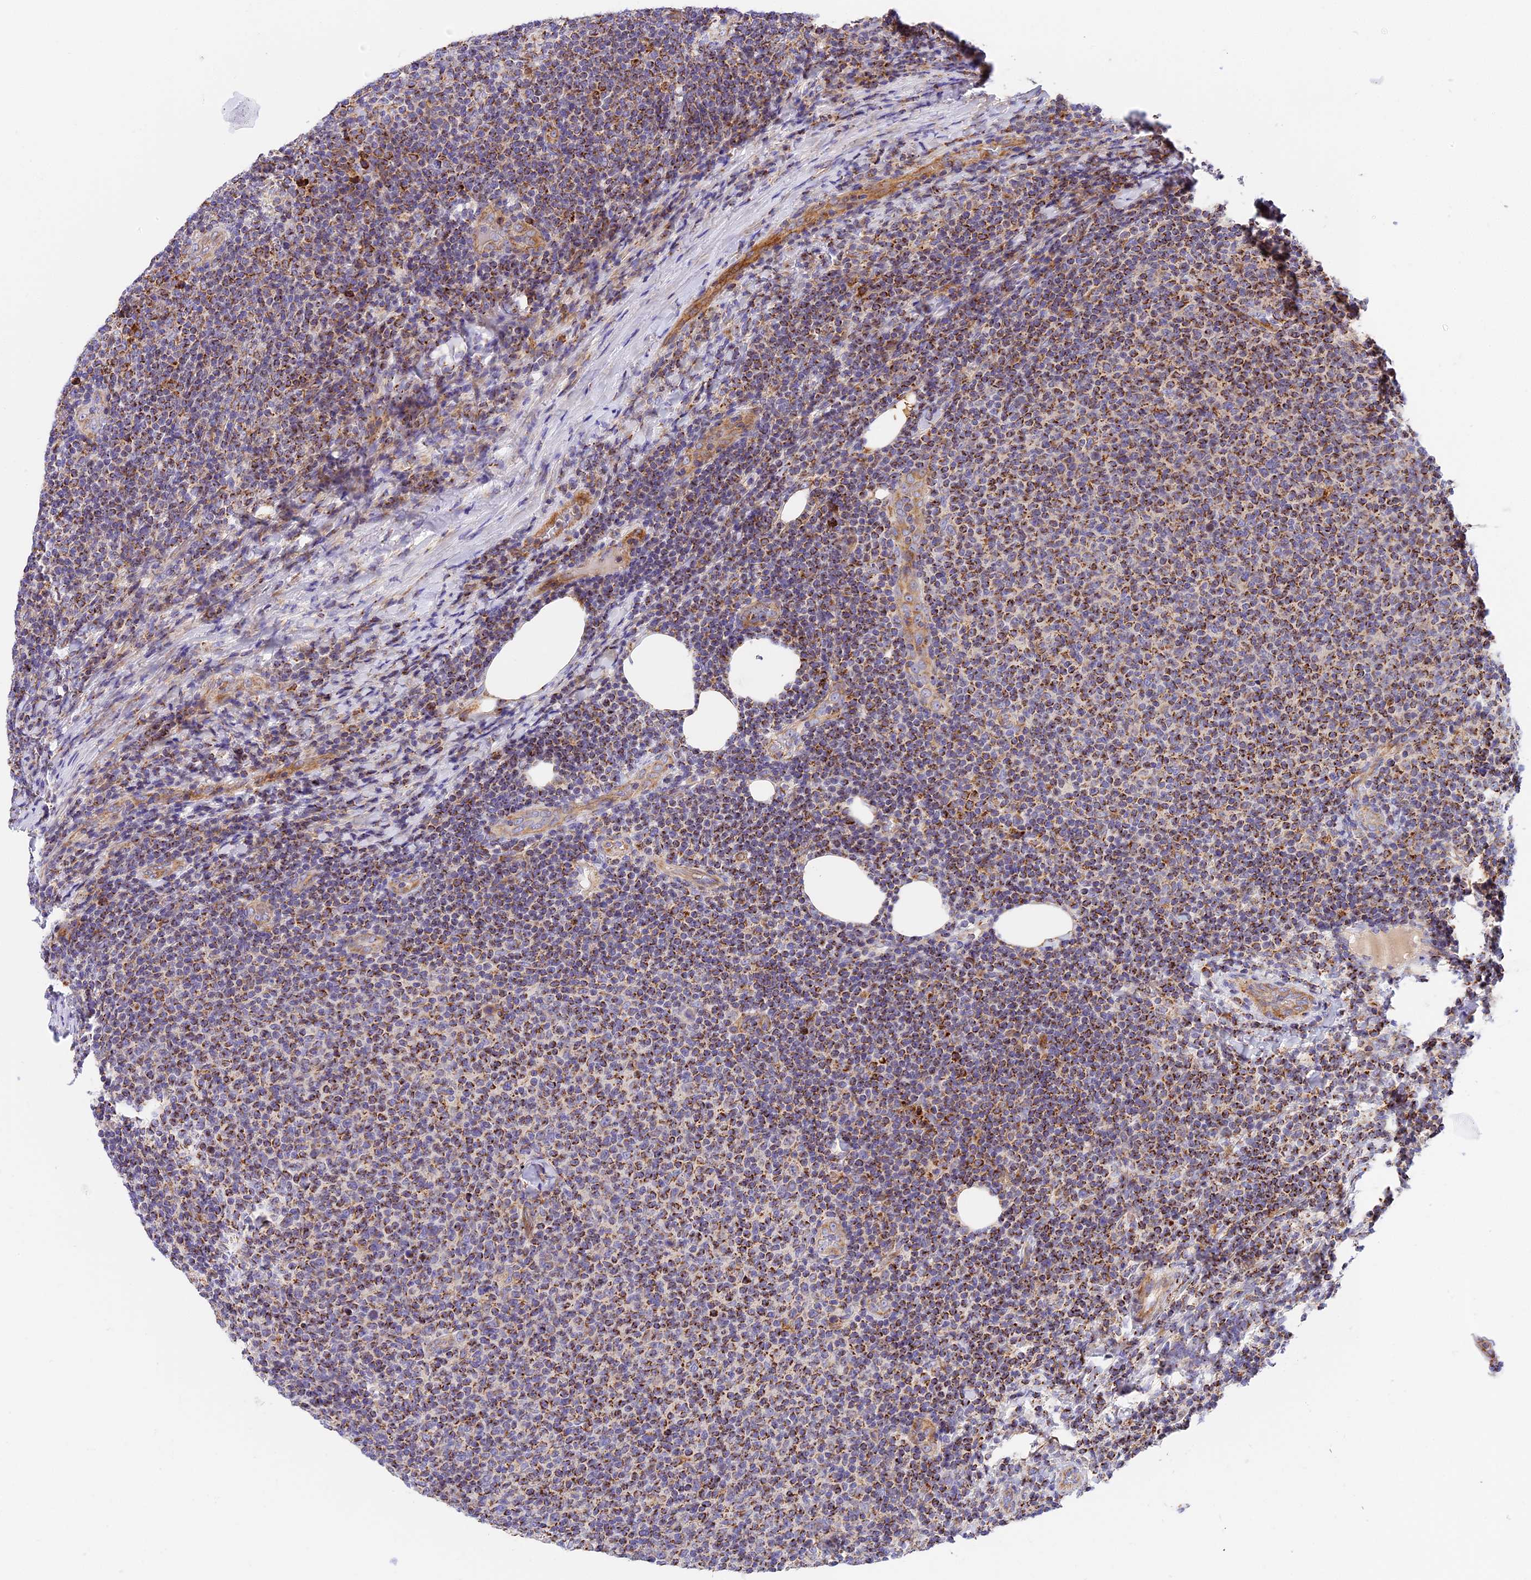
{"staining": {"intensity": "moderate", "quantity": ">75%", "location": "cytoplasmic/membranous"}, "tissue": "lymphoma", "cell_type": "Tumor cells", "image_type": "cancer", "snomed": [{"axis": "morphology", "description": "Malignant lymphoma, non-Hodgkin's type, Low grade"}, {"axis": "topography", "description": "Lymph node"}], "caption": "Low-grade malignant lymphoma, non-Hodgkin's type was stained to show a protein in brown. There is medium levels of moderate cytoplasmic/membranous positivity in about >75% of tumor cells.", "gene": "MRAS", "patient": {"sex": "male", "age": 66}}